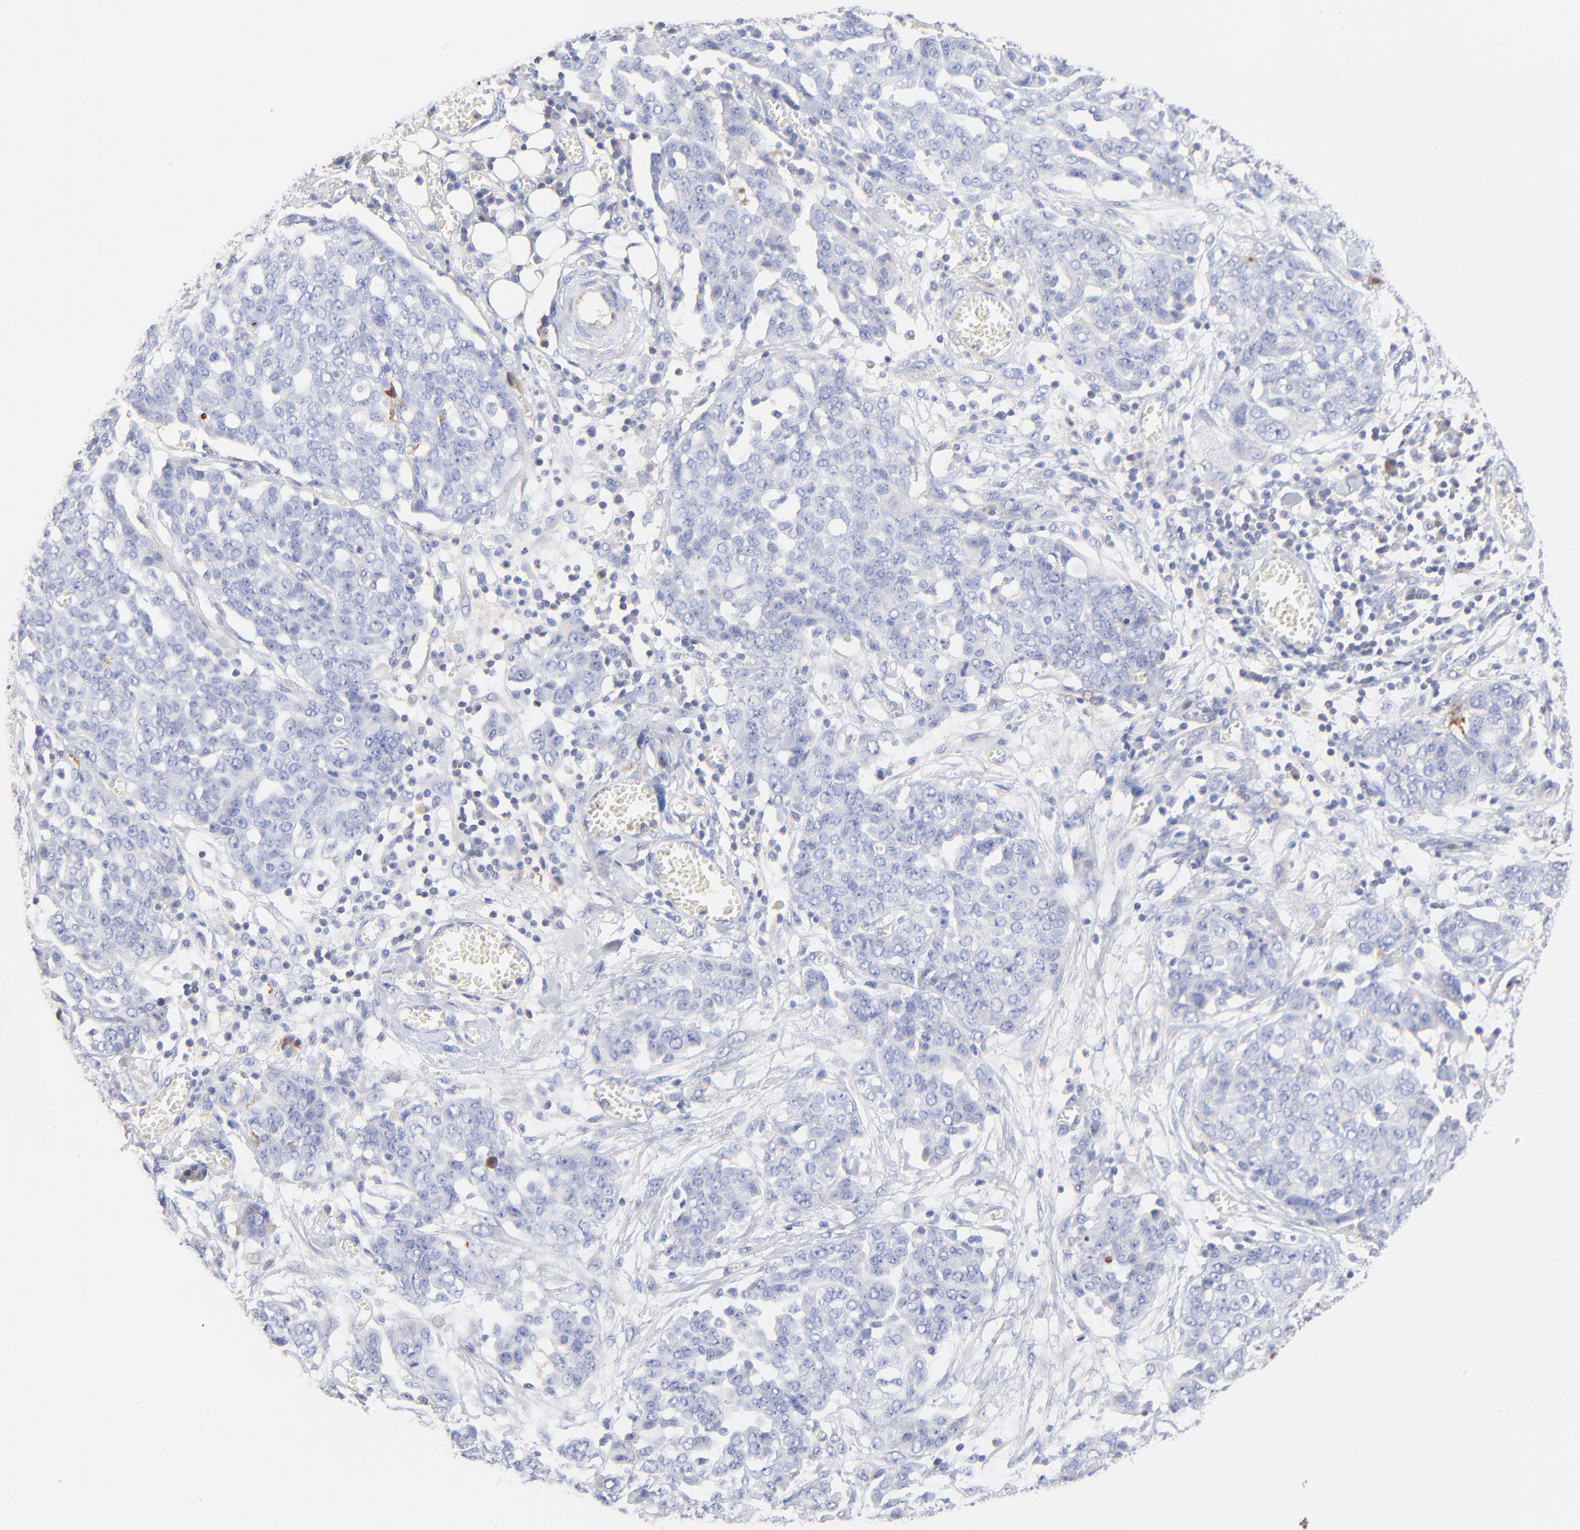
{"staining": {"intensity": "negative", "quantity": "none", "location": "none"}, "tissue": "ovarian cancer", "cell_type": "Tumor cells", "image_type": "cancer", "snomed": [{"axis": "morphology", "description": "Cystadenocarcinoma, serous, NOS"}, {"axis": "topography", "description": "Soft tissue"}, {"axis": "topography", "description": "Ovary"}], "caption": "Human ovarian serous cystadenocarcinoma stained for a protein using IHC exhibits no positivity in tumor cells.", "gene": "MDGA2", "patient": {"sex": "female", "age": 57}}